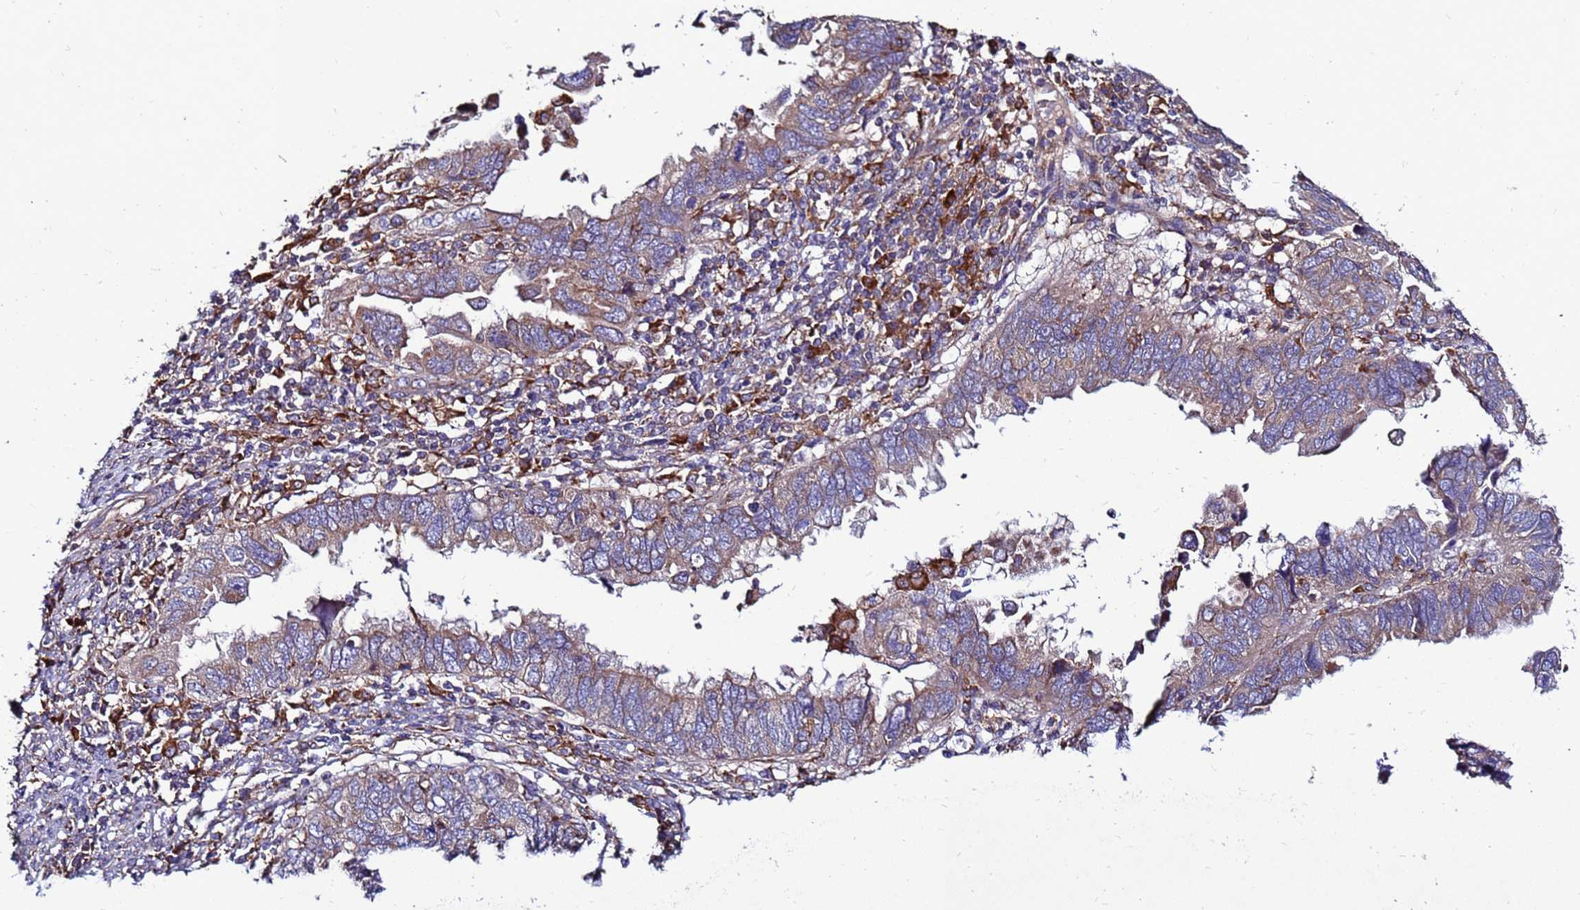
{"staining": {"intensity": "weak", "quantity": ">75%", "location": "cytoplasmic/membranous"}, "tissue": "endometrial cancer", "cell_type": "Tumor cells", "image_type": "cancer", "snomed": [{"axis": "morphology", "description": "Adenocarcinoma, NOS"}, {"axis": "topography", "description": "Uterus"}], "caption": "The photomicrograph reveals immunohistochemical staining of endometrial cancer (adenocarcinoma). There is weak cytoplasmic/membranous staining is appreciated in about >75% of tumor cells.", "gene": "ANTKMT", "patient": {"sex": "female", "age": 77}}